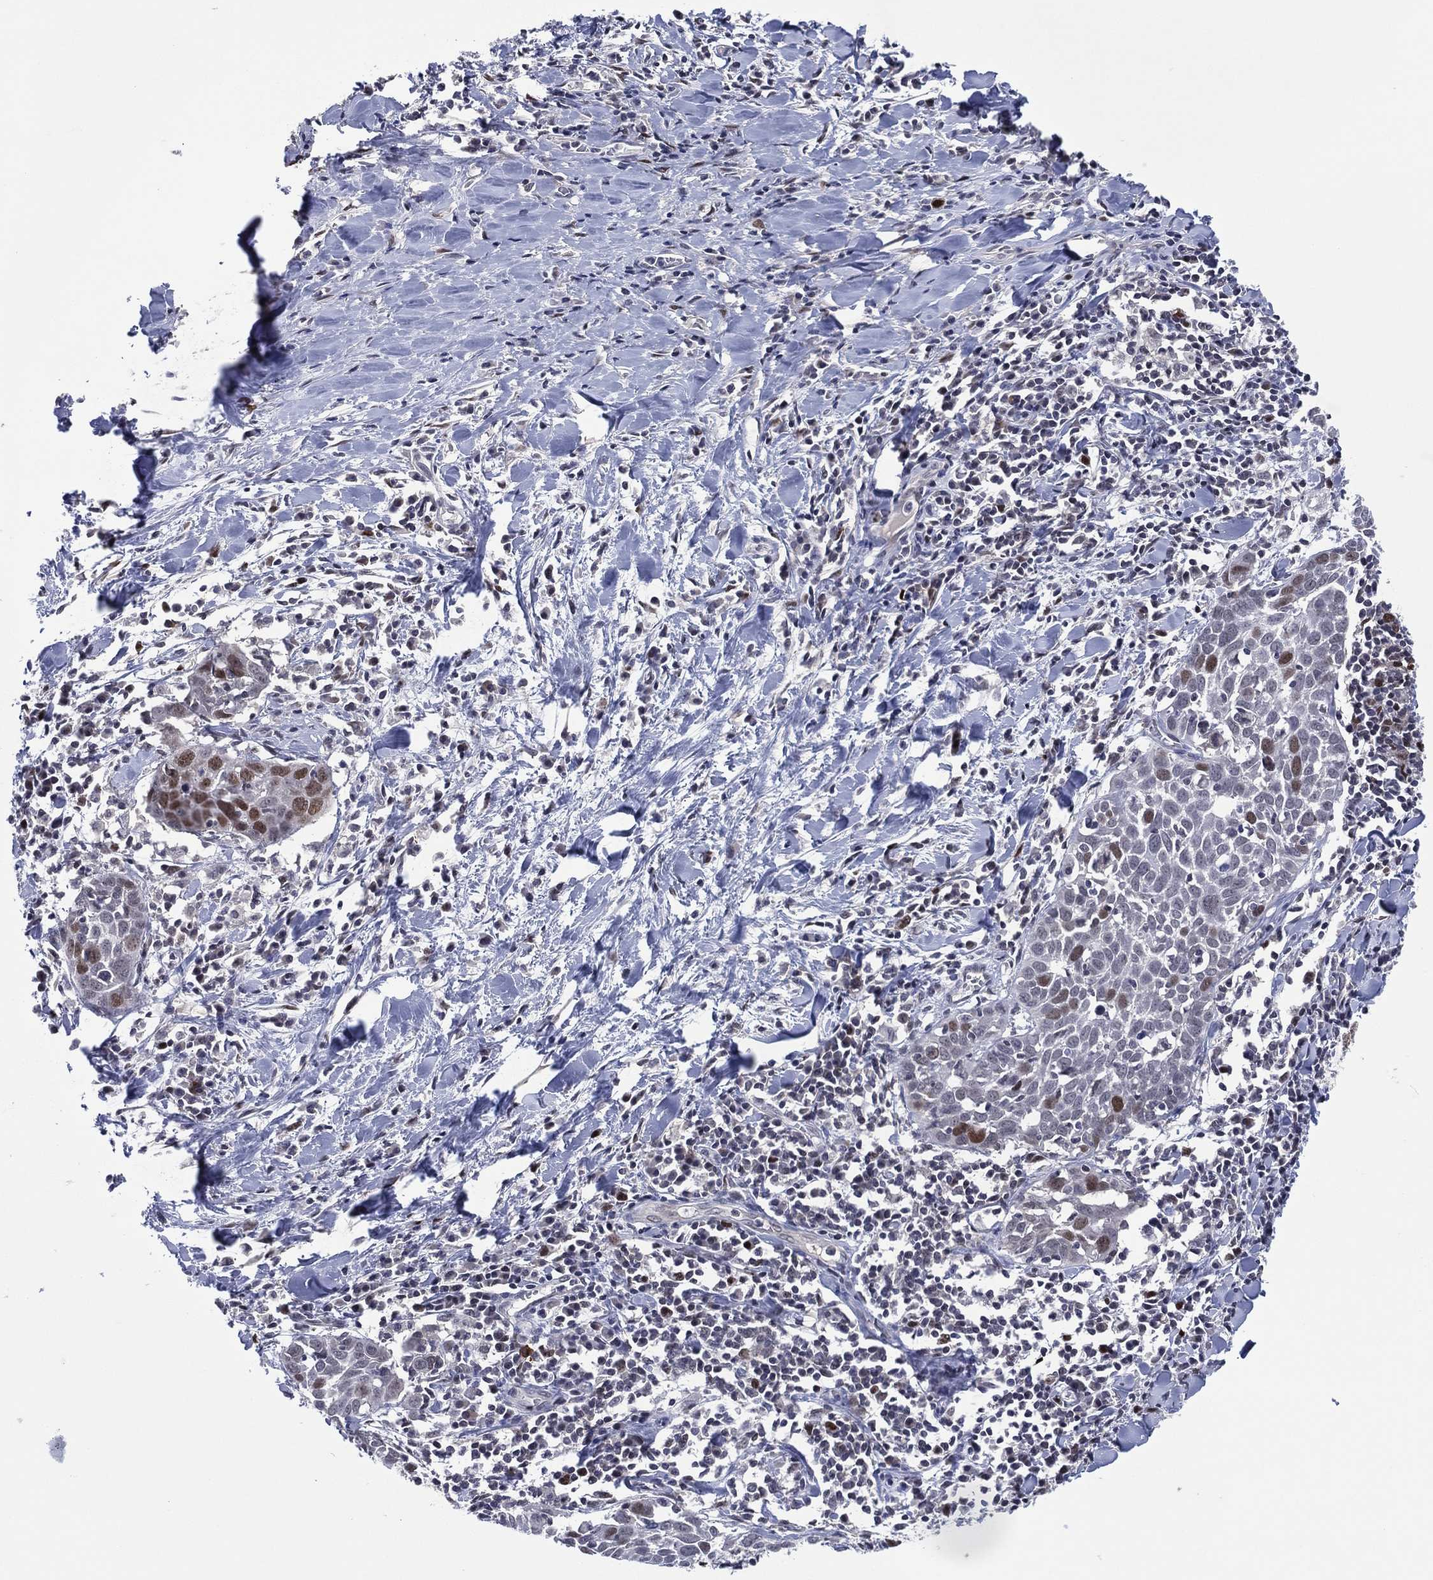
{"staining": {"intensity": "moderate", "quantity": "<25%", "location": "nuclear"}, "tissue": "lung cancer", "cell_type": "Tumor cells", "image_type": "cancer", "snomed": [{"axis": "morphology", "description": "Squamous cell carcinoma, NOS"}, {"axis": "topography", "description": "Lung"}], "caption": "Lung squamous cell carcinoma tissue demonstrates moderate nuclear staining in approximately <25% of tumor cells, visualized by immunohistochemistry.", "gene": "GATA6", "patient": {"sex": "male", "age": 57}}